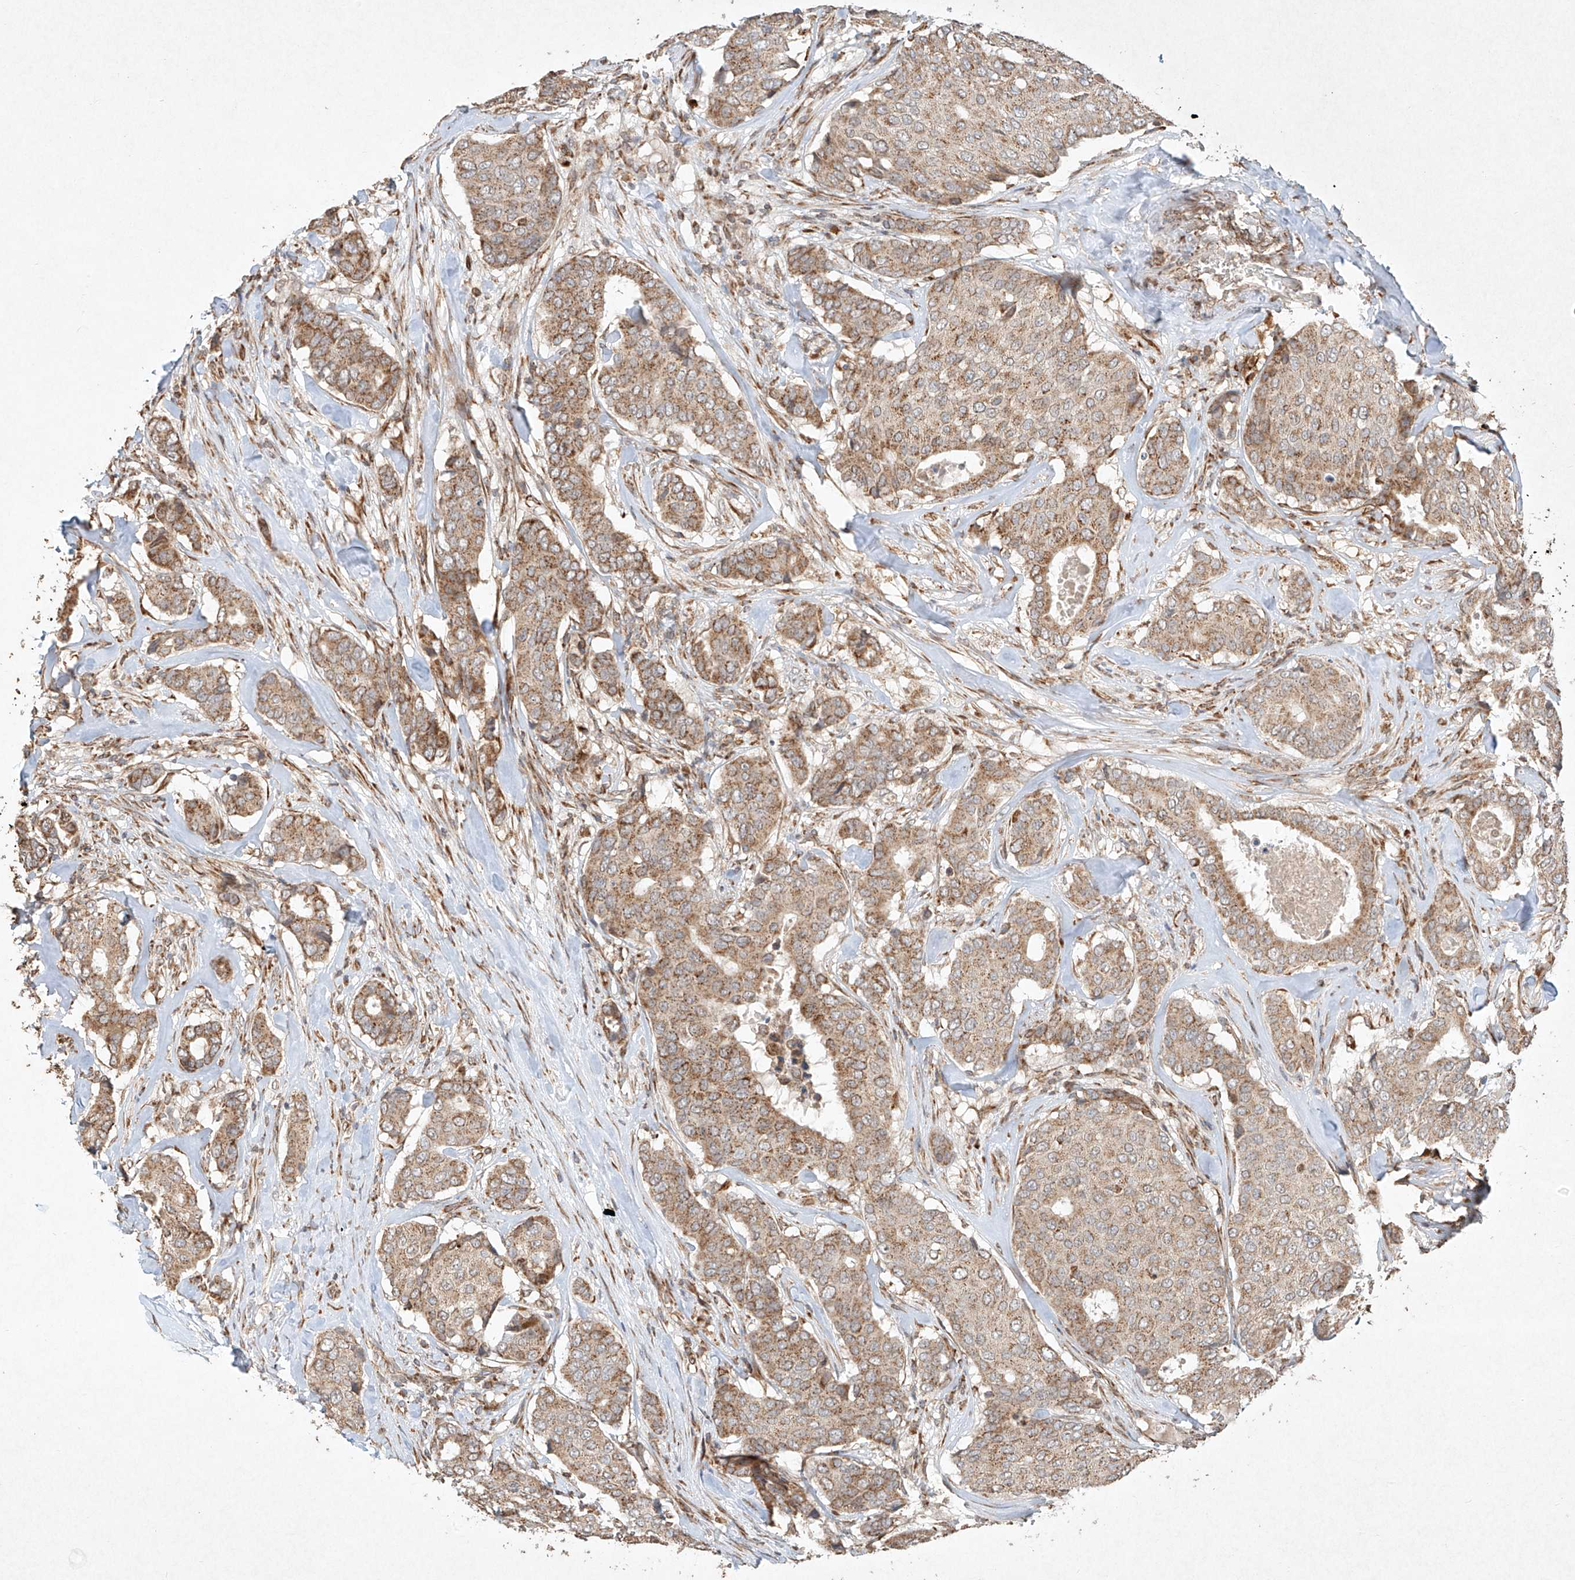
{"staining": {"intensity": "moderate", "quantity": ">75%", "location": "cytoplasmic/membranous"}, "tissue": "breast cancer", "cell_type": "Tumor cells", "image_type": "cancer", "snomed": [{"axis": "morphology", "description": "Duct carcinoma"}, {"axis": "topography", "description": "Breast"}], "caption": "The immunohistochemical stain shows moderate cytoplasmic/membranous expression in tumor cells of breast cancer tissue.", "gene": "SEMA3B", "patient": {"sex": "female", "age": 75}}